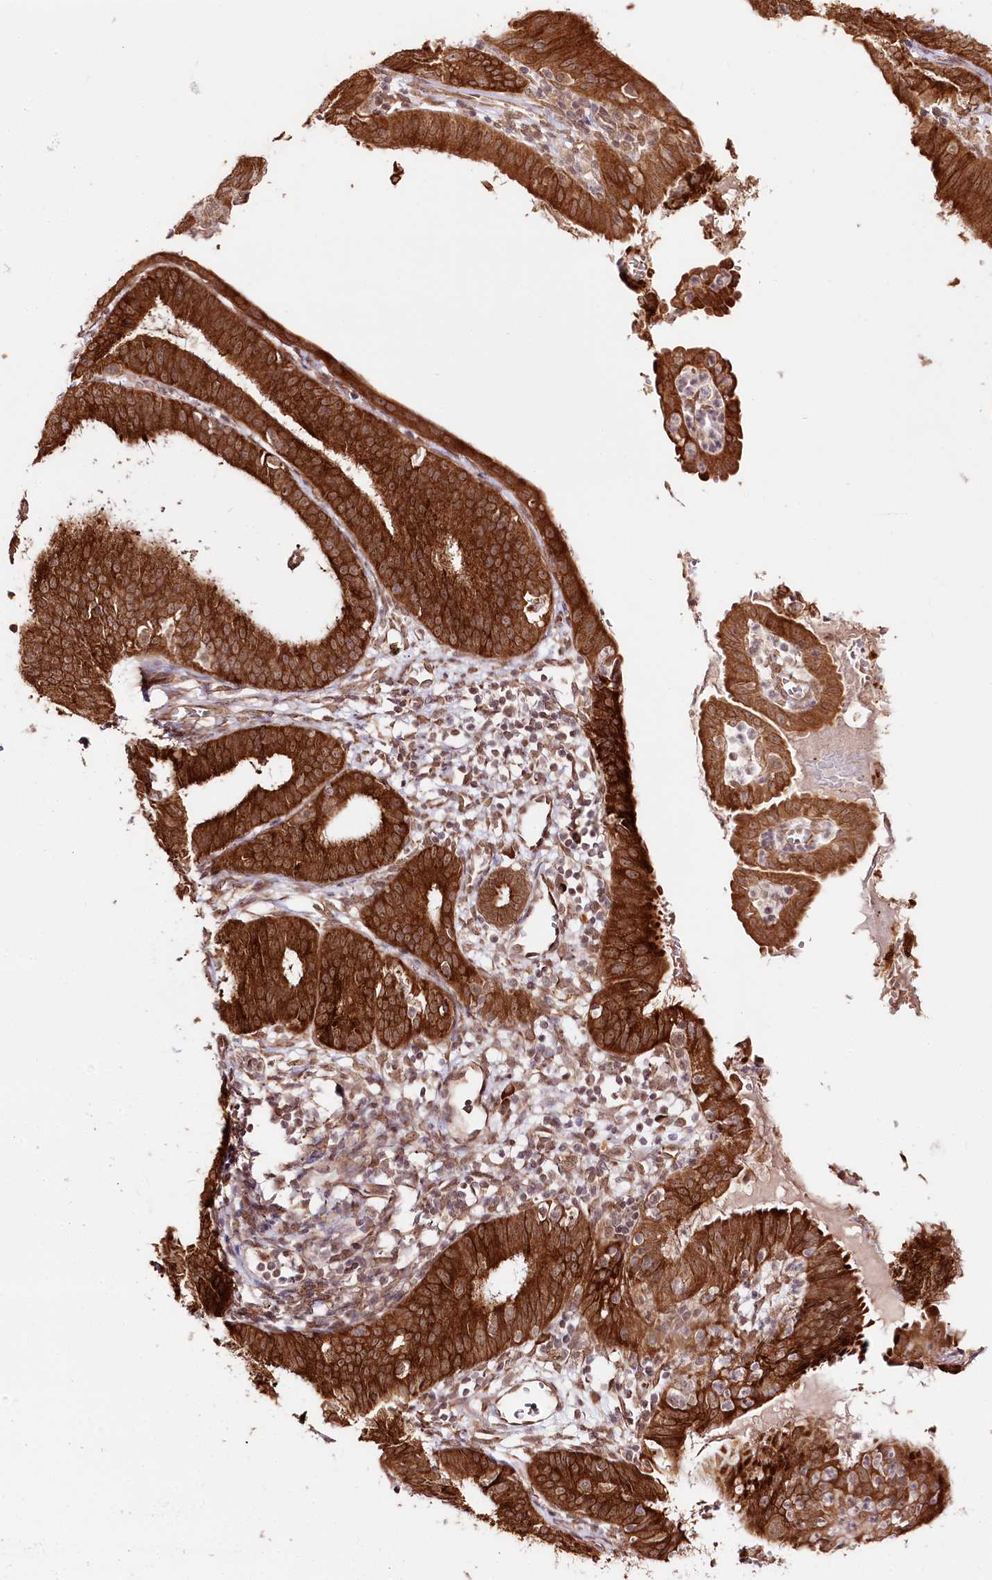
{"staining": {"intensity": "strong", "quantity": ">75%", "location": "cytoplasmic/membranous"}, "tissue": "endometrial cancer", "cell_type": "Tumor cells", "image_type": "cancer", "snomed": [{"axis": "morphology", "description": "Adenocarcinoma, NOS"}, {"axis": "topography", "description": "Endometrium"}], "caption": "This histopathology image demonstrates IHC staining of human endometrial adenocarcinoma, with high strong cytoplasmic/membranous staining in approximately >75% of tumor cells.", "gene": "ENSG00000144785", "patient": {"sex": "female", "age": 51}}